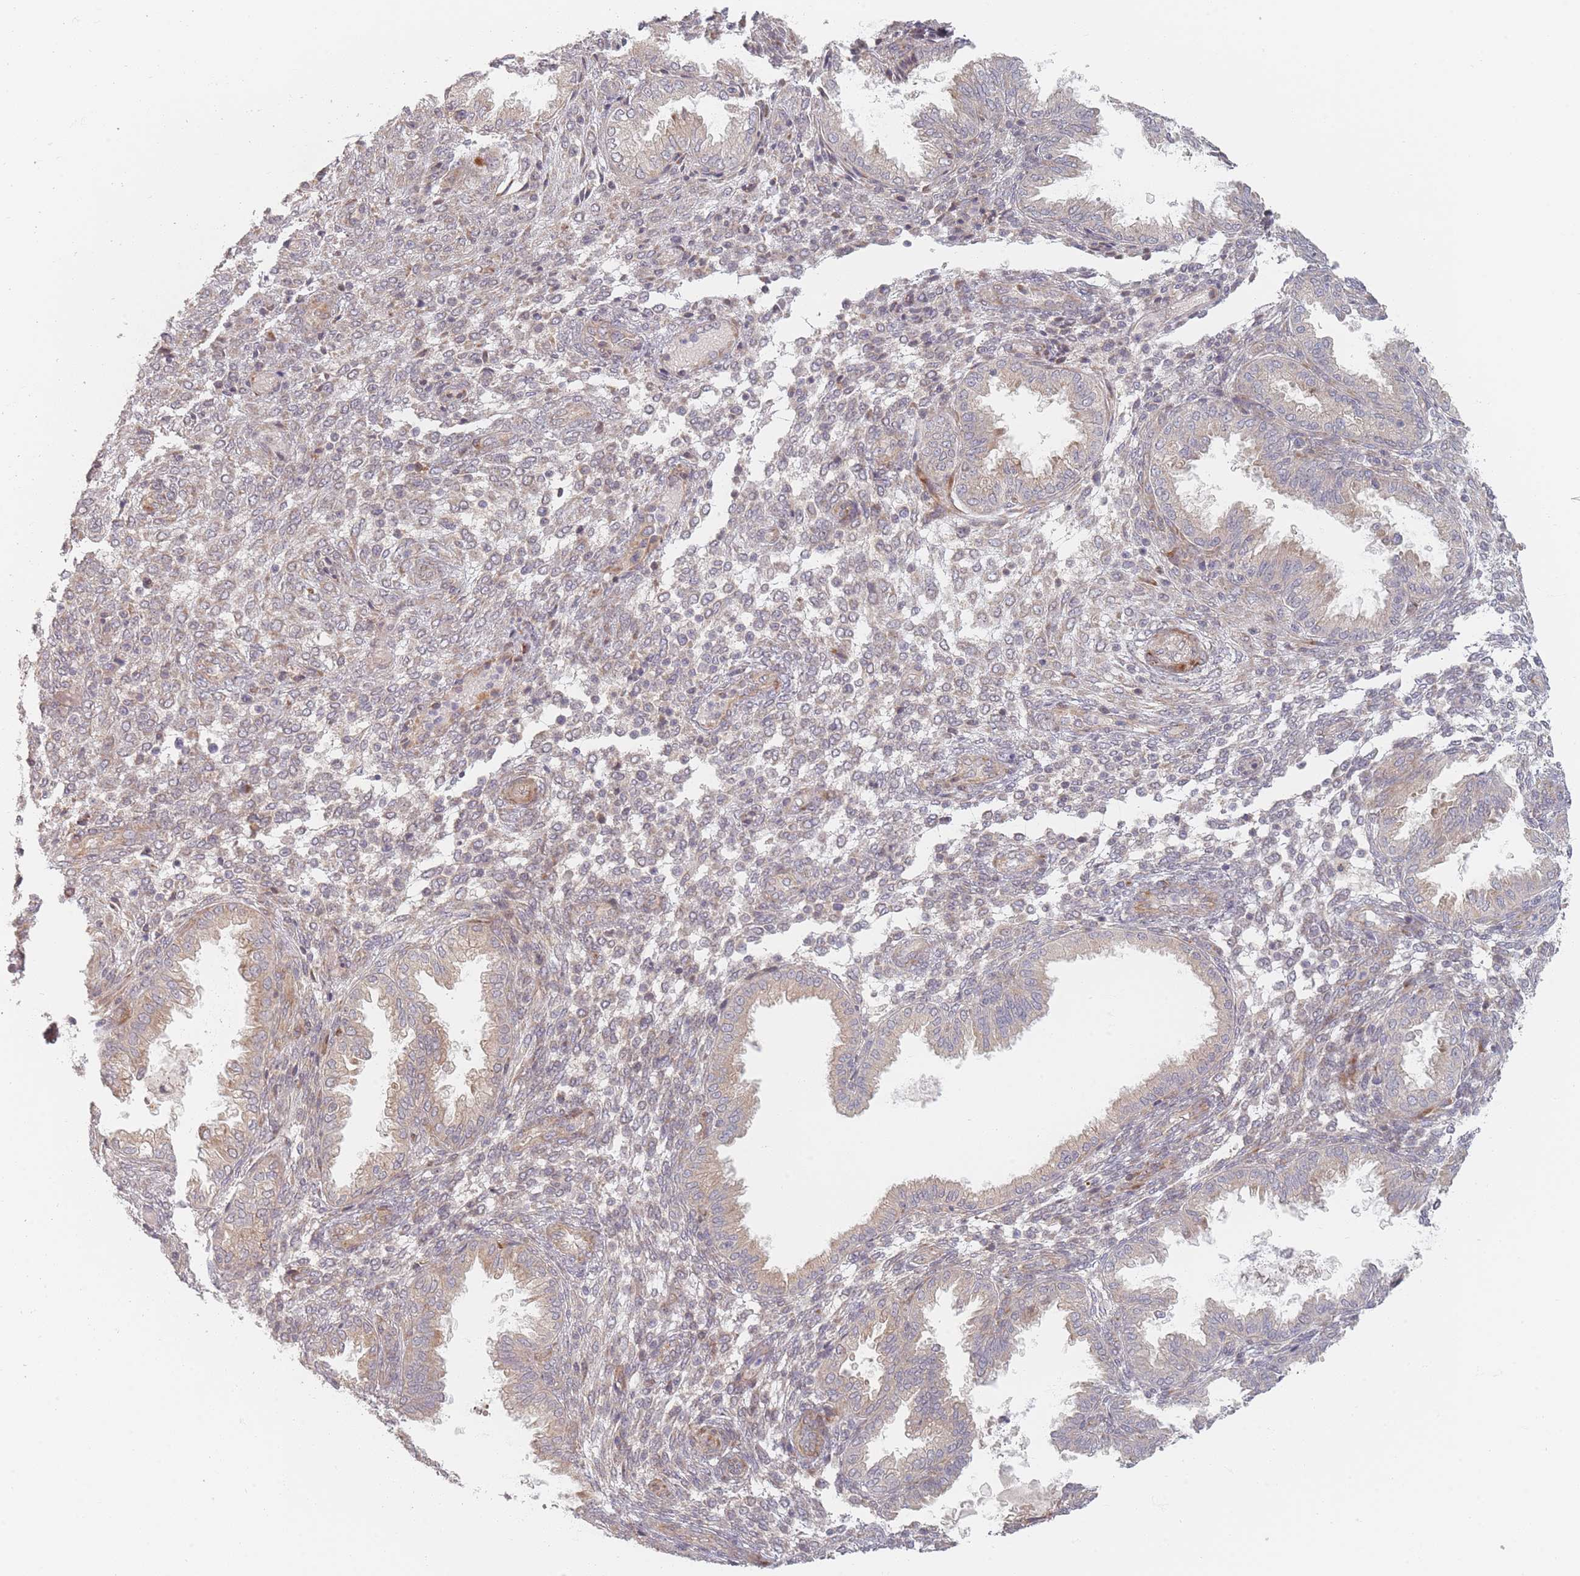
{"staining": {"intensity": "weak", "quantity": "<25%", "location": "nuclear"}, "tissue": "endometrium", "cell_type": "Cells in endometrial stroma", "image_type": "normal", "snomed": [{"axis": "morphology", "description": "Normal tissue, NOS"}, {"axis": "topography", "description": "Endometrium"}], "caption": "High power microscopy image of an immunohistochemistry photomicrograph of normal endometrium, revealing no significant expression in cells in endometrial stroma.", "gene": "ZKSCAN7", "patient": {"sex": "female", "age": 33}}